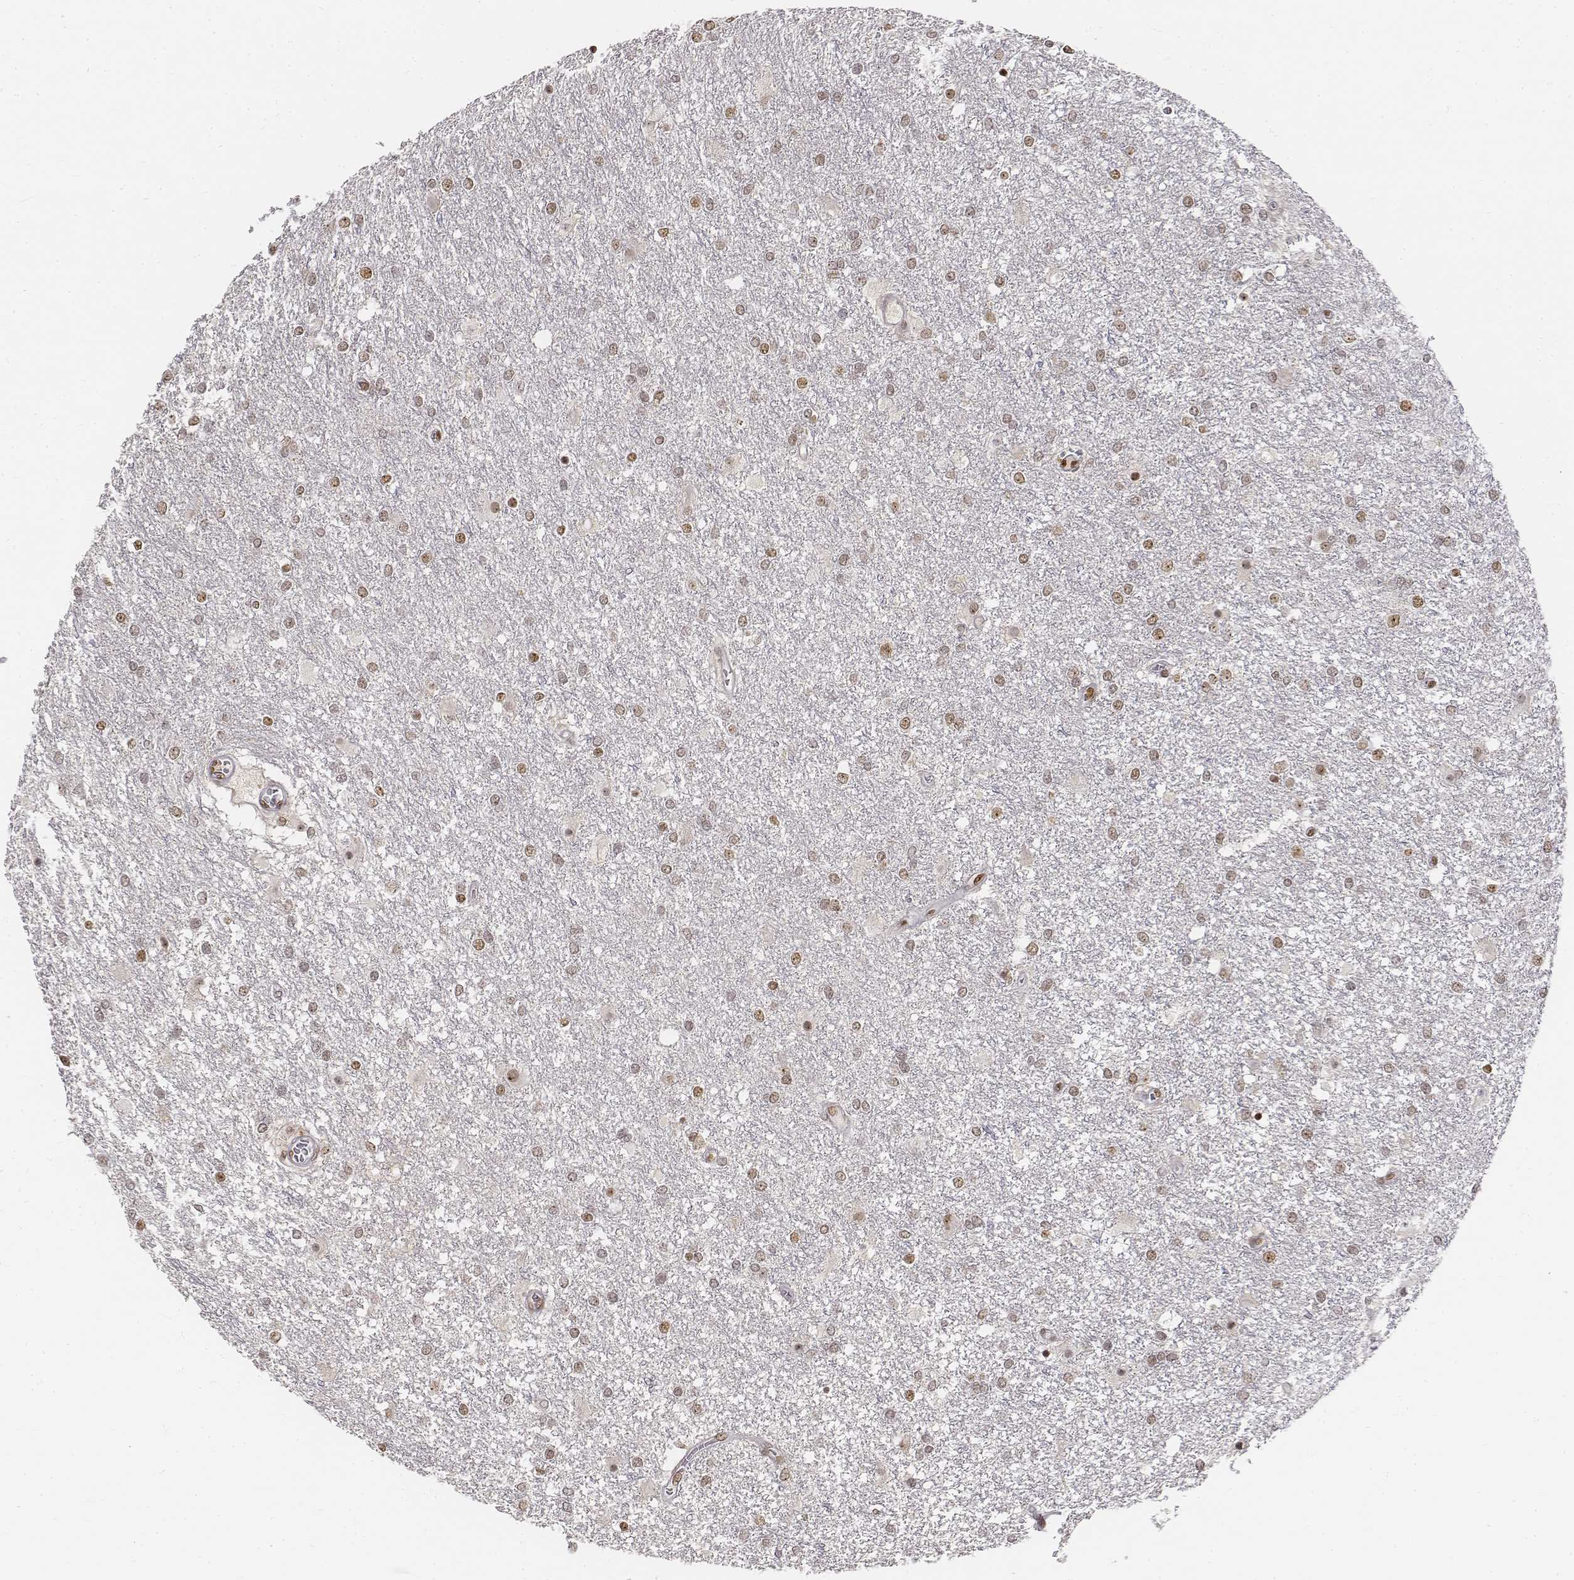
{"staining": {"intensity": "negative", "quantity": "none", "location": "none"}, "tissue": "glioma", "cell_type": "Tumor cells", "image_type": "cancer", "snomed": [{"axis": "morphology", "description": "Glioma, malignant, High grade"}, {"axis": "topography", "description": "Brain"}], "caption": "Immunohistochemical staining of human high-grade glioma (malignant) shows no significant staining in tumor cells.", "gene": "PHF6", "patient": {"sex": "female", "age": 61}}